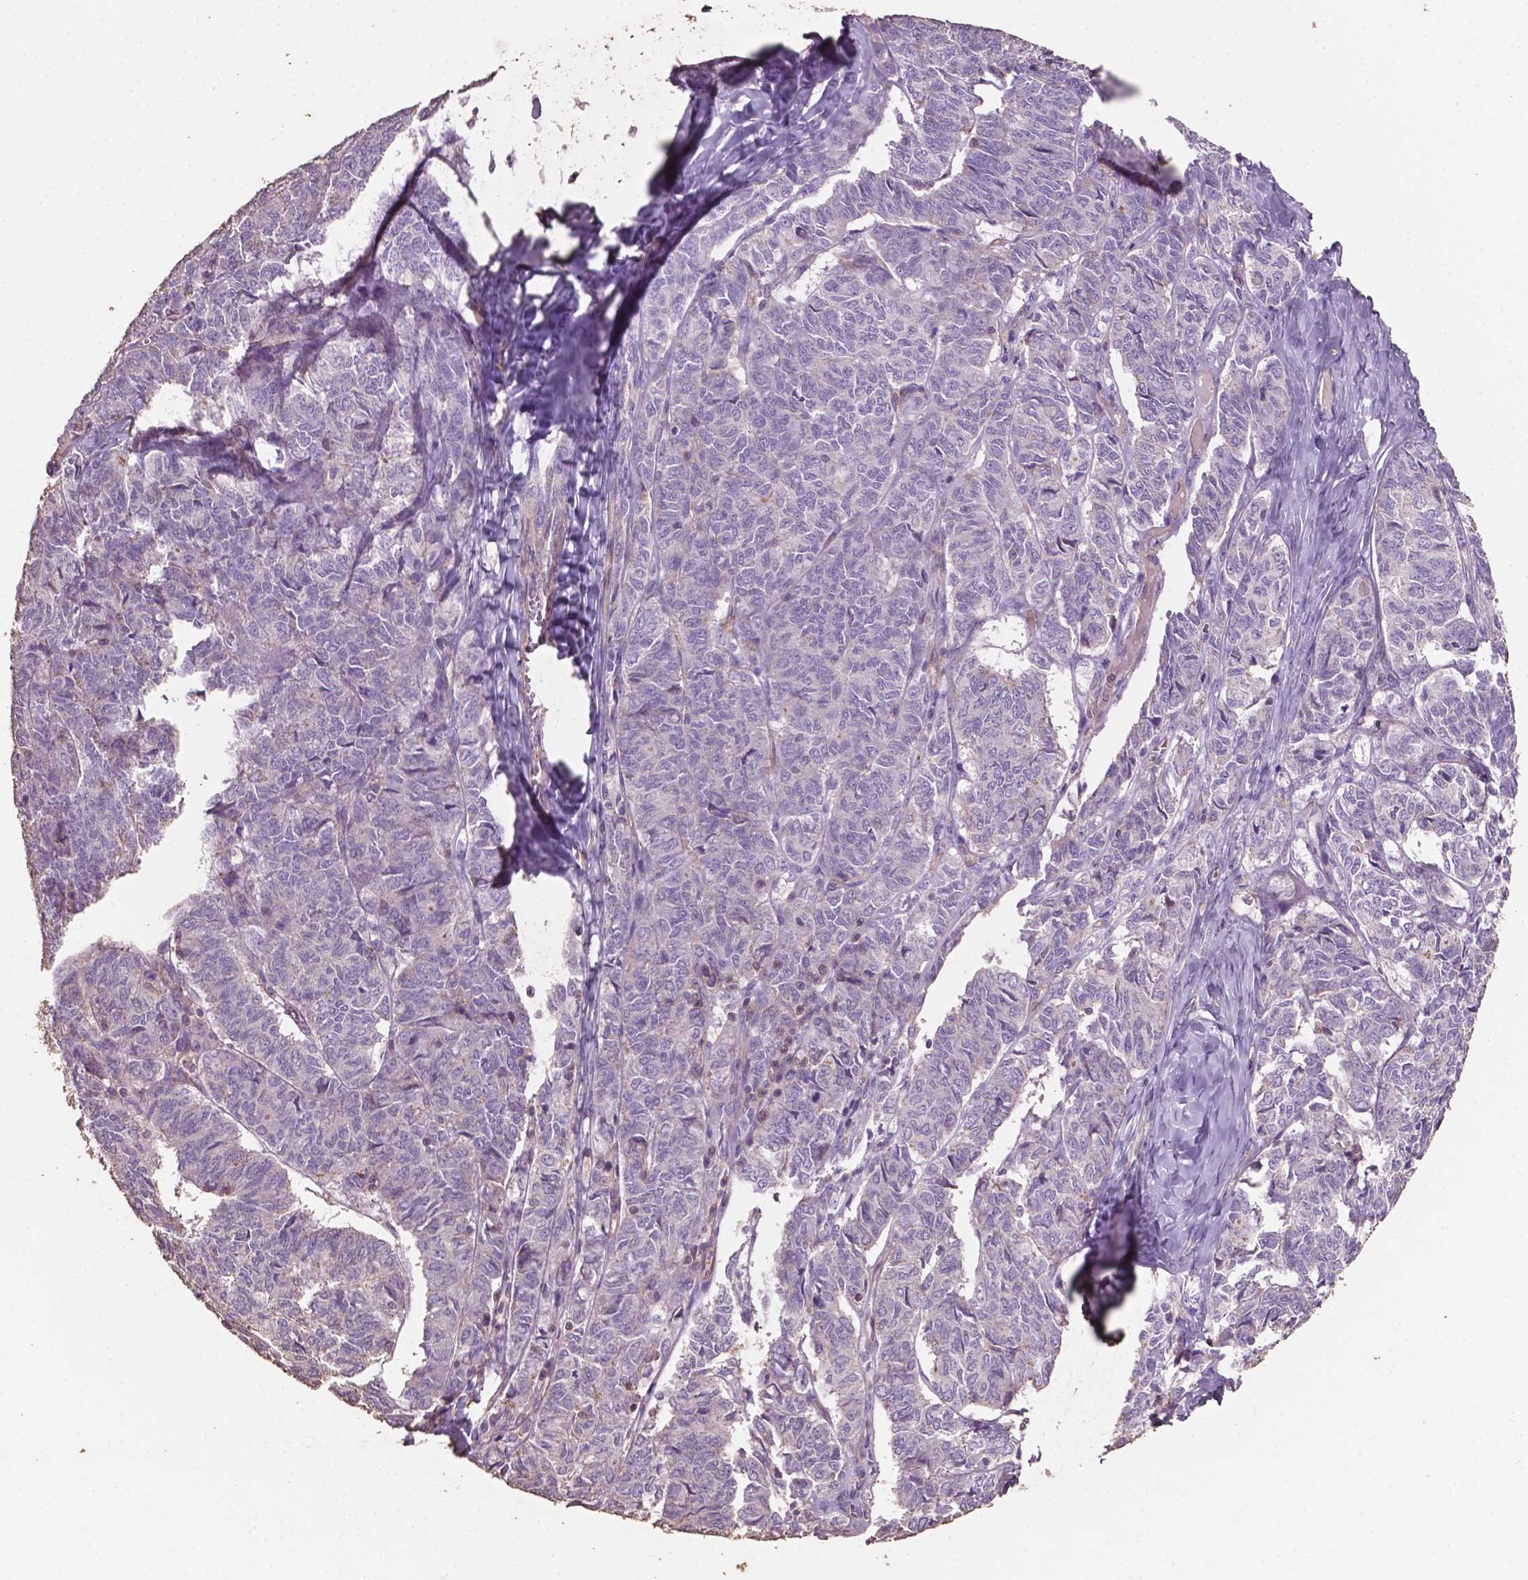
{"staining": {"intensity": "negative", "quantity": "none", "location": "none"}, "tissue": "ovarian cancer", "cell_type": "Tumor cells", "image_type": "cancer", "snomed": [{"axis": "morphology", "description": "Carcinoma, endometroid"}, {"axis": "topography", "description": "Ovary"}], "caption": "The immunohistochemistry micrograph has no significant positivity in tumor cells of endometroid carcinoma (ovarian) tissue. (DAB (3,3'-diaminobenzidine) immunohistochemistry (IHC) with hematoxylin counter stain).", "gene": "COMMD4", "patient": {"sex": "female", "age": 80}}